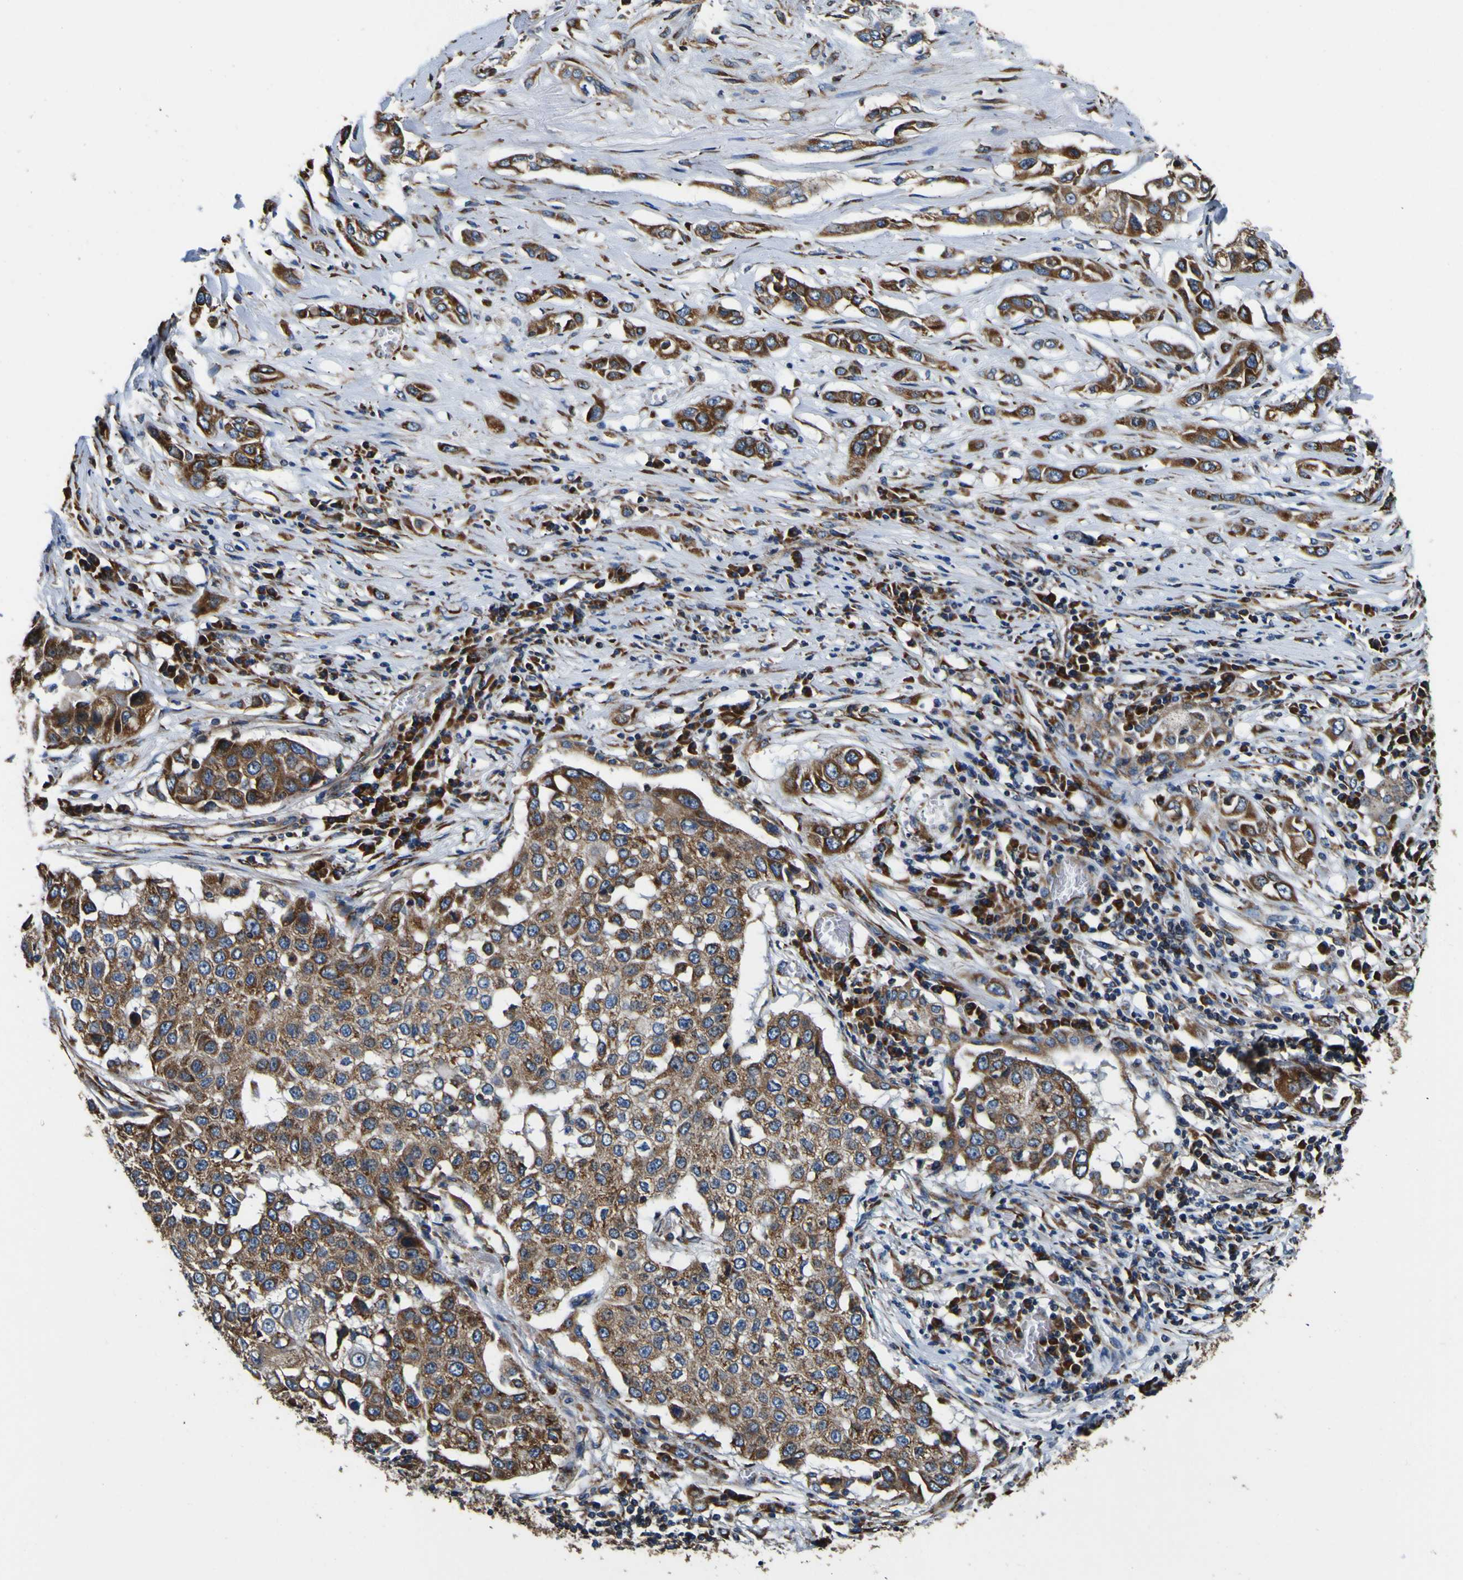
{"staining": {"intensity": "moderate", "quantity": ">75%", "location": "cytoplasmic/membranous"}, "tissue": "lung cancer", "cell_type": "Tumor cells", "image_type": "cancer", "snomed": [{"axis": "morphology", "description": "Squamous cell carcinoma, NOS"}, {"axis": "topography", "description": "Lung"}], "caption": "Immunohistochemistry micrograph of neoplastic tissue: human squamous cell carcinoma (lung) stained using immunohistochemistry exhibits medium levels of moderate protein expression localized specifically in the cytoplasmic/membranous of tumor cells, appearing as a cytoplasmic/membranous brown color.", "gene": "INPP5A", "patient": {"sex": "male", "age": 71}}